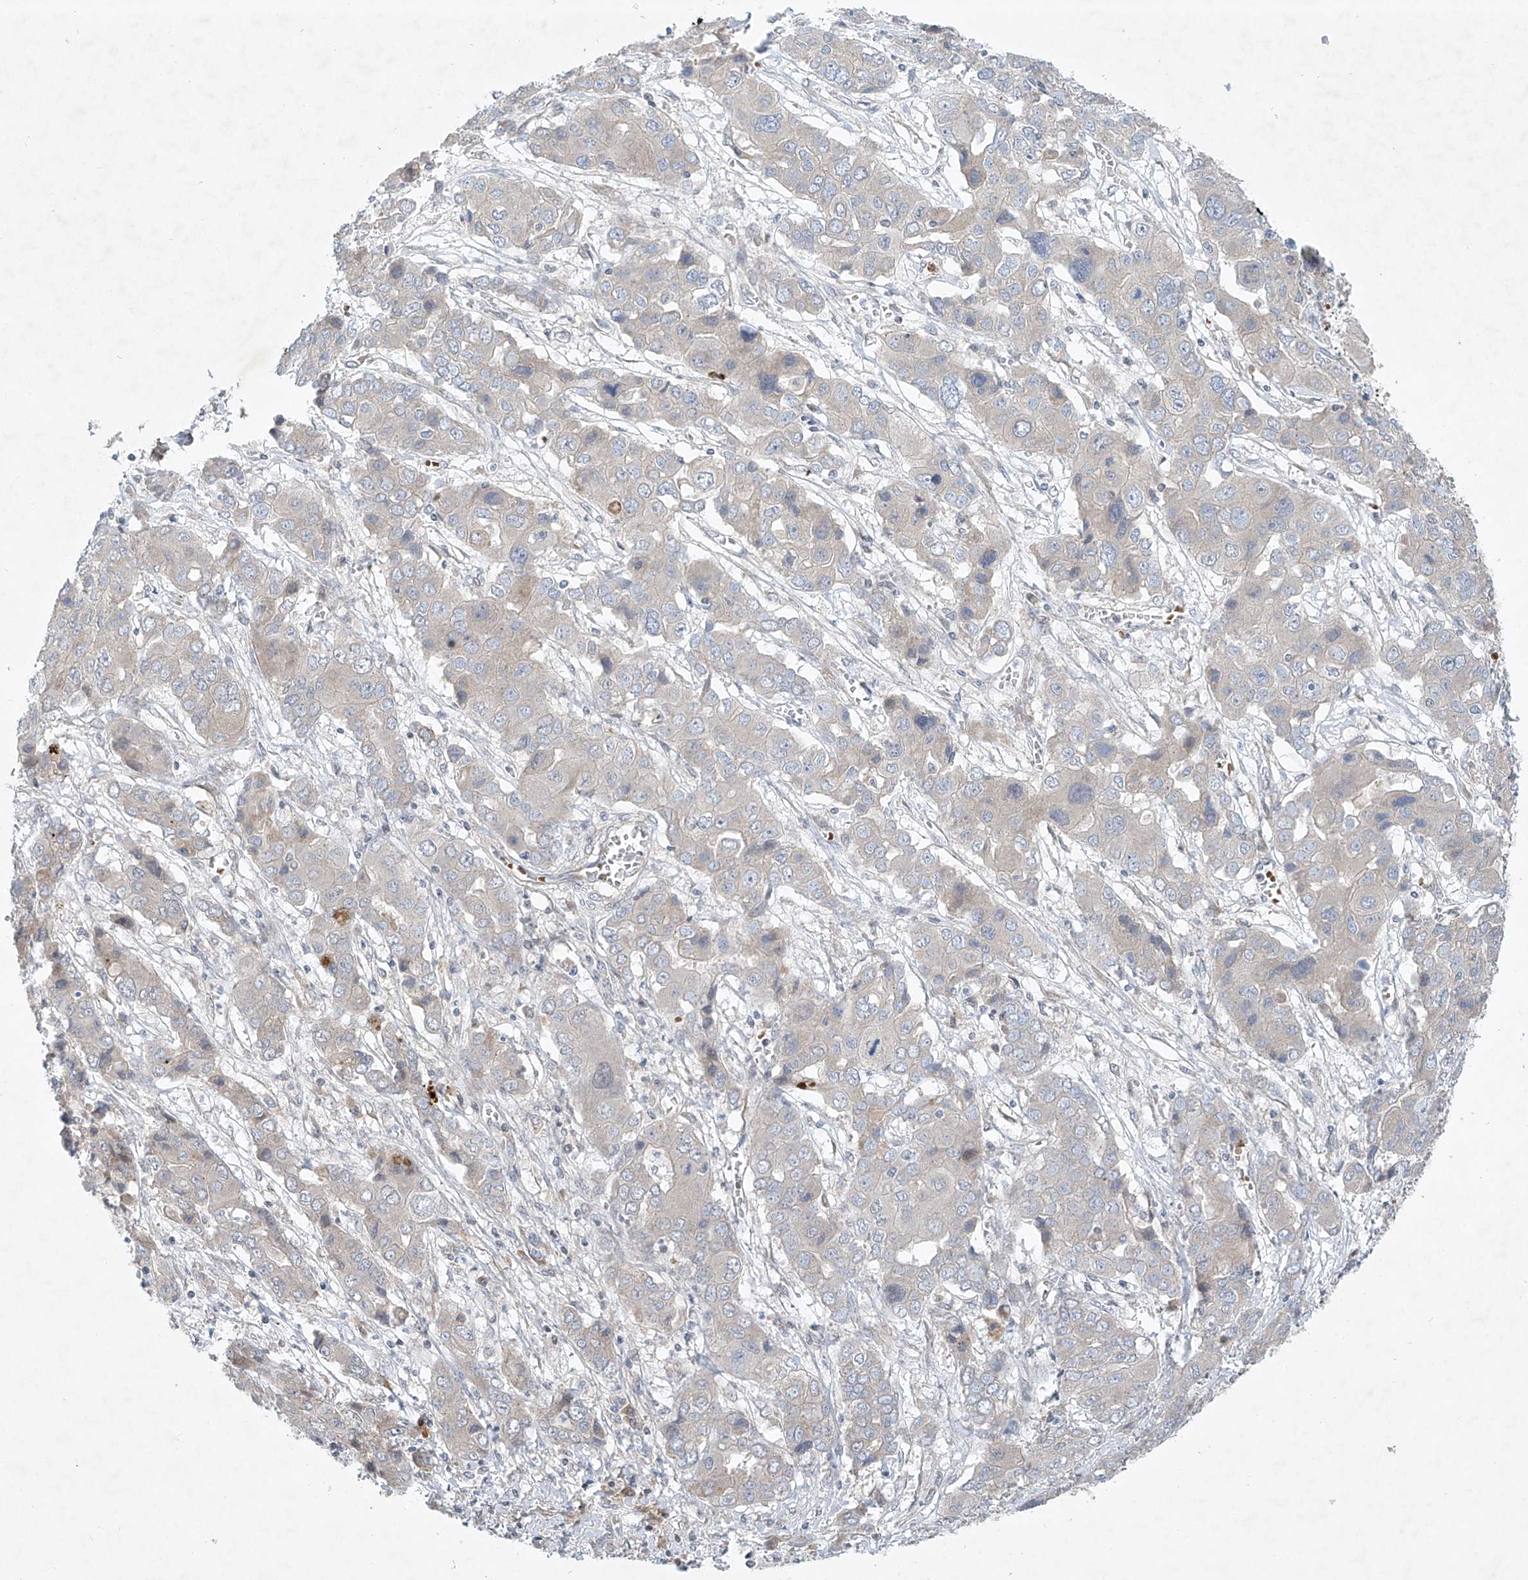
{"staining": {"intensity": "negative", "quantity": "none", "location": "none"}, "tissue": "liver cancer", "cell_type": "Tumor cells", "image_type": "cancer", "snomed": [{"axis": "morphology", "description": "Cholangiocarcinoma"}, {"axis": "topography", "description": "Liver"}], "caption": "A high-resolution micrograph shows IHC staining of cholangiocarcinoma (liver), which displays no significant expression in tumor cells.", "gene": "TJAP1", "patient": {"sex": "male", "age": 67}}